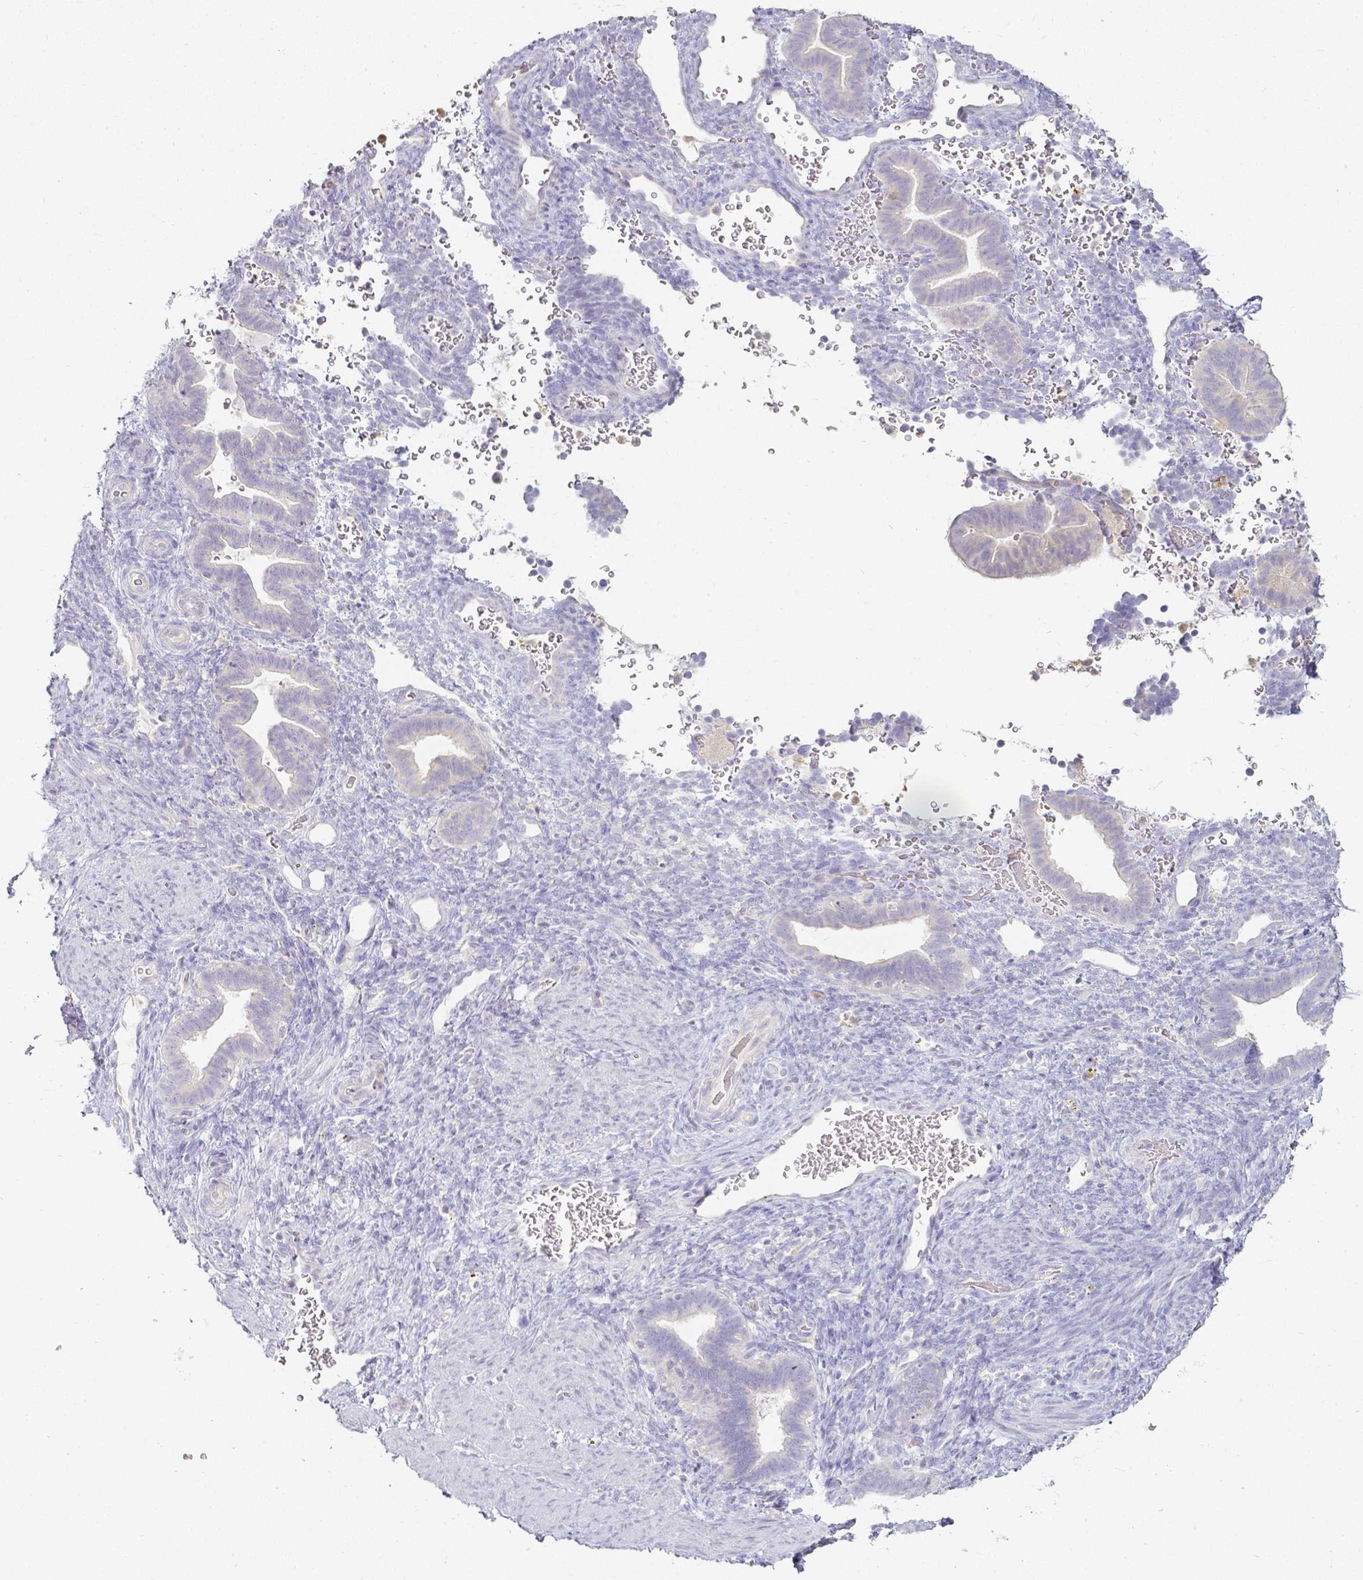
{"staining": {"intensity": "negative", "quantity": "none", "location": "none"}, "tissue": "endometrium", "cell_type": "Cells in endometrial stroma", "image_type": "normal", "snomed": [{"axis": "morphology", "description": "Normal tissue, NOS"}, {"axis": "topography", "description": "Endometrium"}], "caption": "DAB immunohistochemical staining of benign human endometrium shows no significant expression in cells in endometrial stroma. (DAB (3,3'-diaminobenzidine) immunohistochemistry (IHC) visualized using brightfield microscopy, high magnification).", "gene": "KCNH1", "patient": {"sex": "female", "age": 34}}